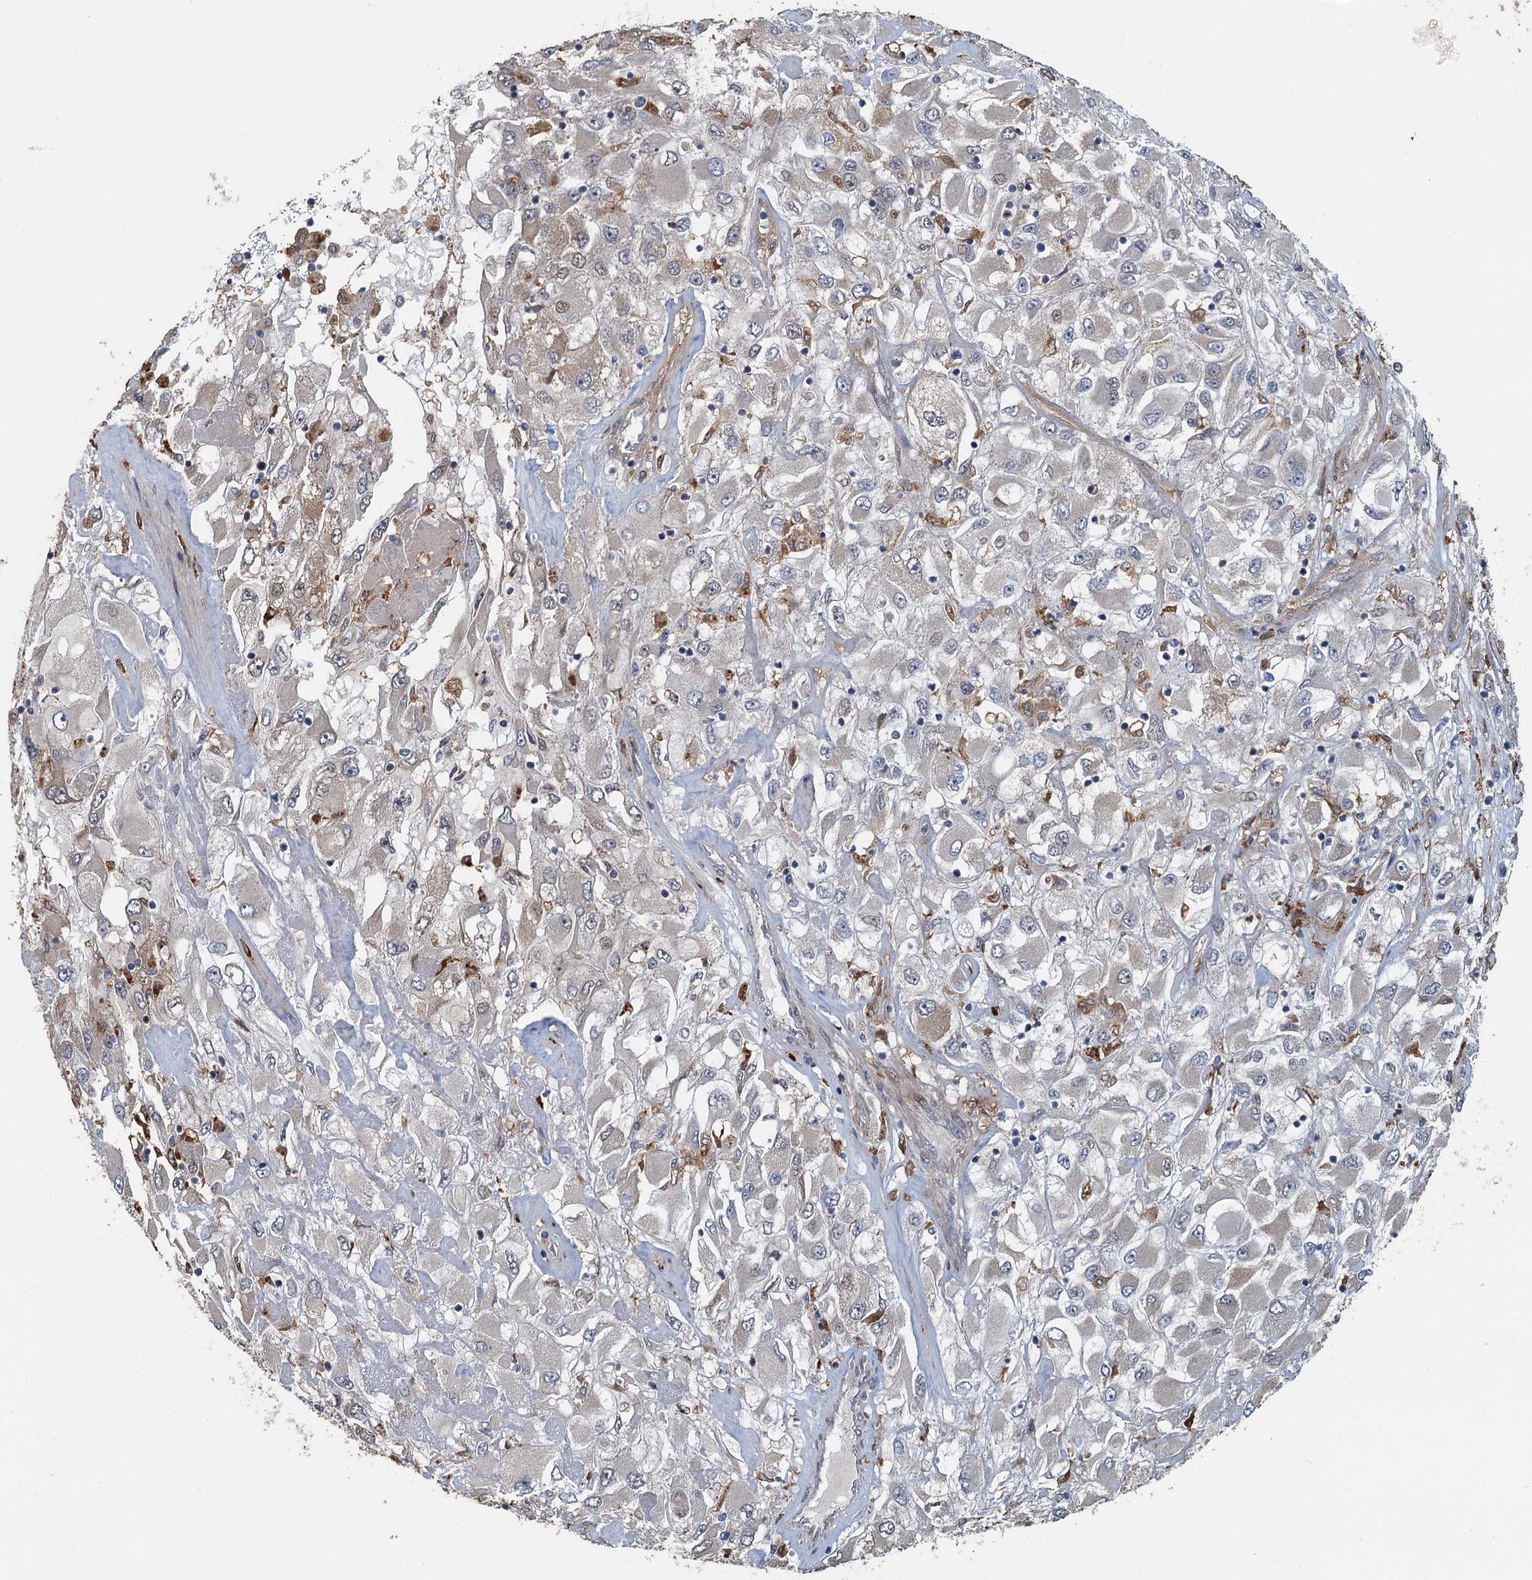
{"staining": {"intensity": "weak", "quantity": "<25%", "location": "cytoplasmic/membranous,nuclear"}, "tissue": "renal cancer", "cell_type": "Tumor cells", "image_type": "cancer", "snomed": [{"axis": "morphology", "description": "Adenocarcinoma, NOS"}, {"axis": "topography", "description": "Kidney"}], "caption": "High magnification brightfield microscopy of adenocarcinoma (renal) stained with DAB (brown) and counterstained with hematoxylin (blue): tumor cells show no significant positivity. (Brightfield microscopy of DAB (3,3'-diaminobenzidine) immunohistochemistry at high magnification).", "gene": "AGRN", "patient": {"sex": "female", "age": 52}}